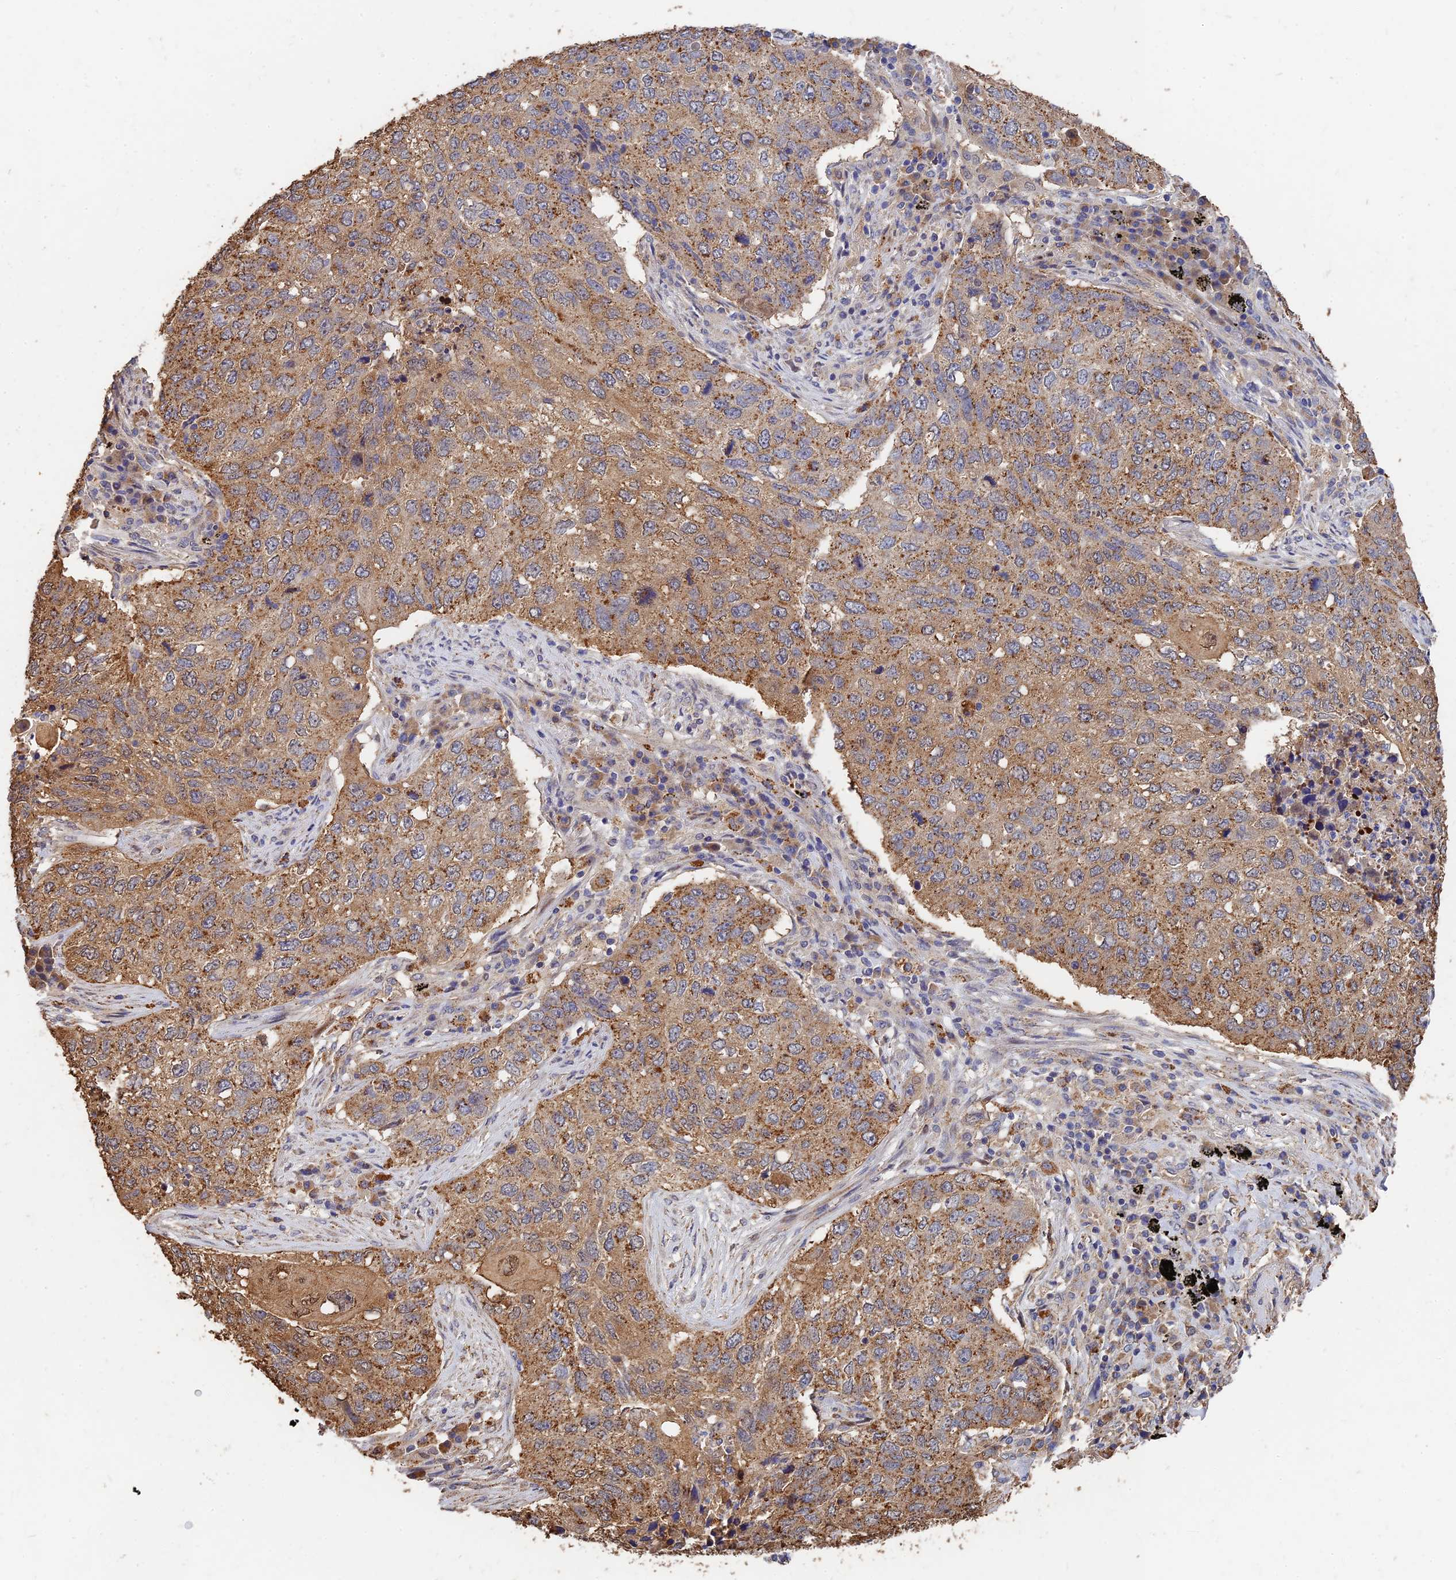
{"staining": {"intensity": "moderate", "quantity": ">75%", "location": "cytoplasmic/membranous"}, "tissue": "lung cancer", "cell_type": "Tumor cells", "image_type": "cancer", "snomed": [{"axis": "morphology", "description": "Squamous cell carcinoma, NOS"}, {"axis": "topography", "description": "Lung"}], "caption": "DAB immunohistochemical staining of lung cancer shows moderate cytoplasmic/membranous protein expression in approximately >75% of tumor cells.", "gene": "SLC38A11", "patient": {"sex": "female", "age": 63}}